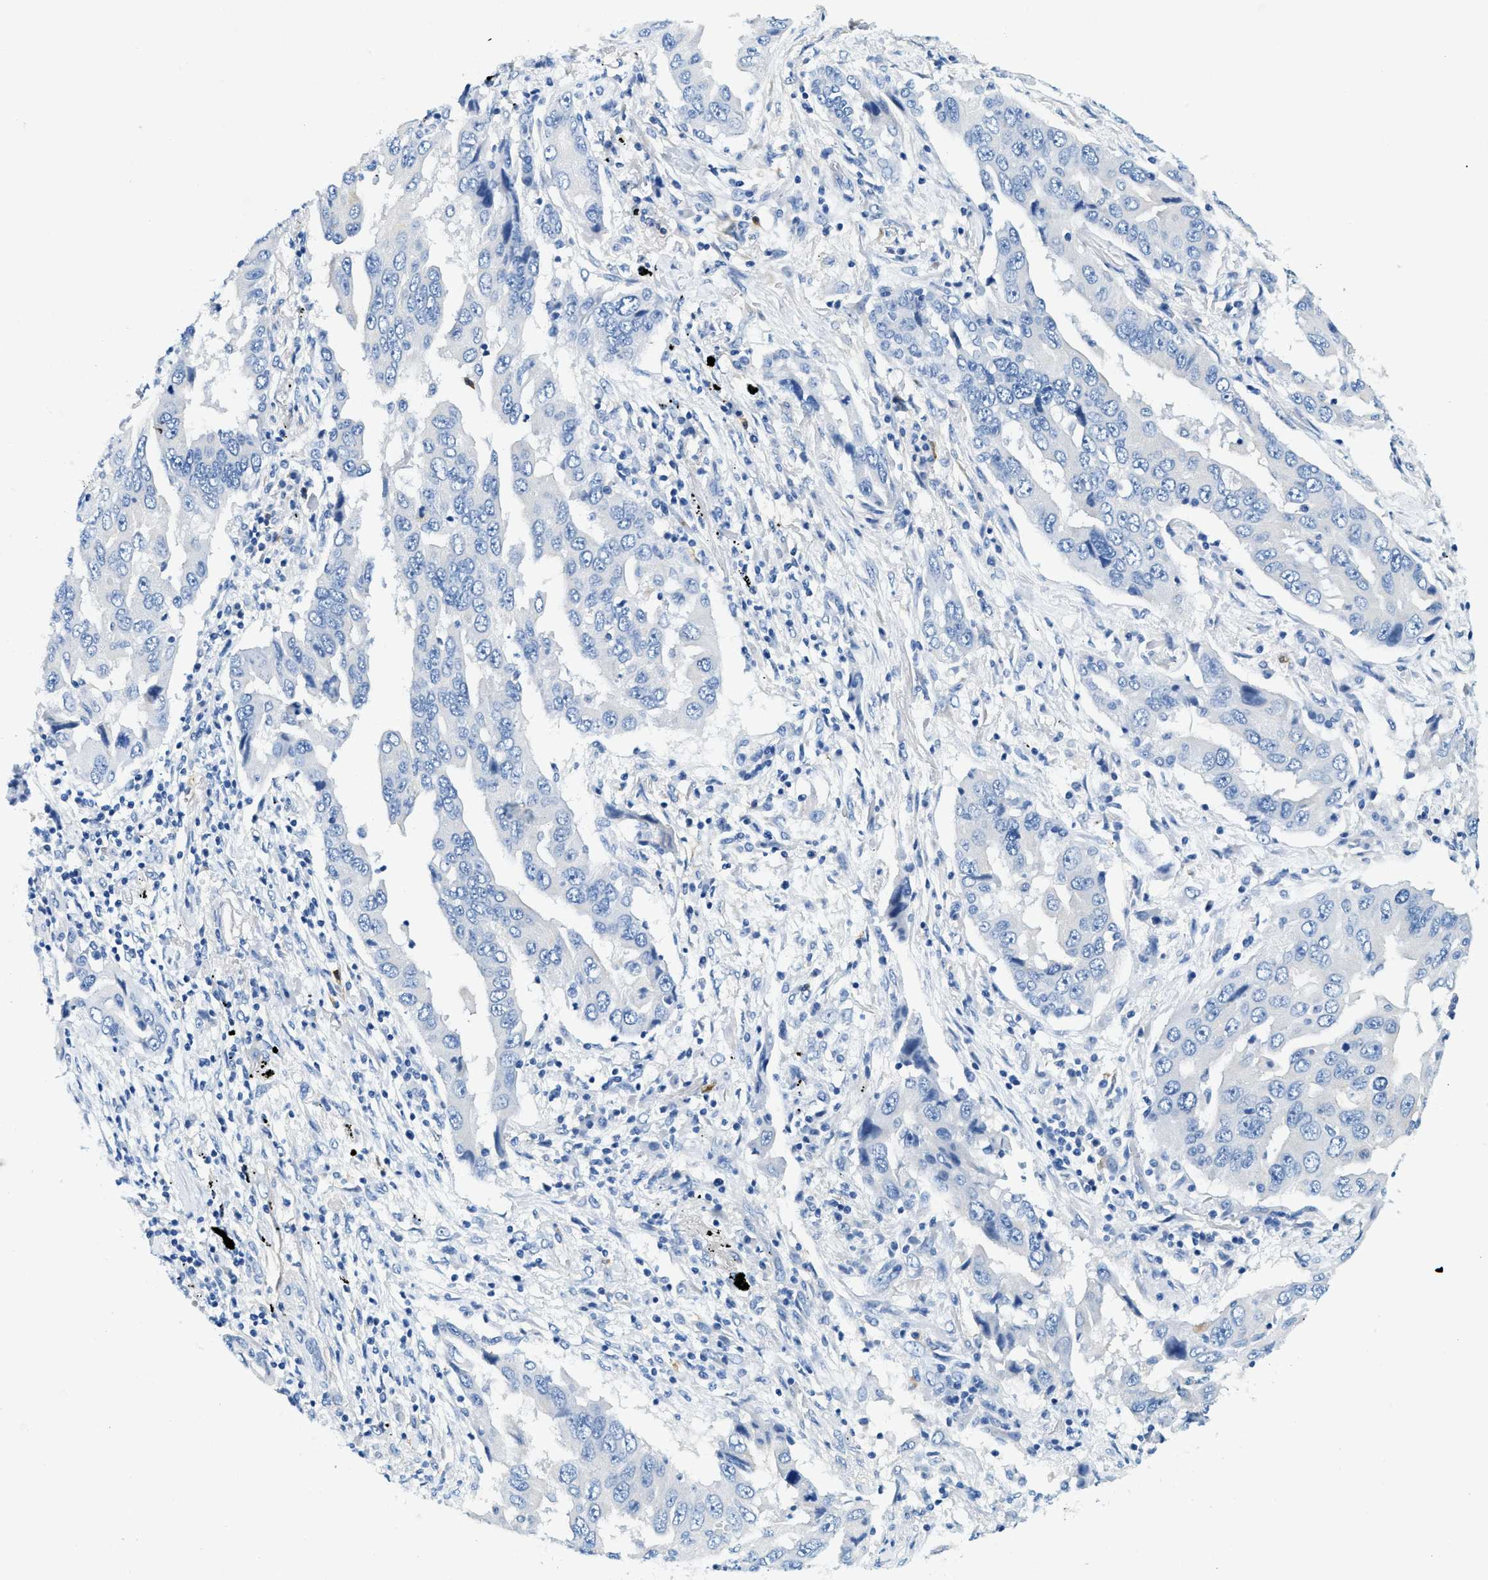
{"staining": {"intensity": "negative", "quantity": "none", "location": "none"}, "tissue": "lung cancer", "cell_type": "Tumor cells", "image_type": "cancer", "snomed": [{"axis": "morphology", "description": "Adenocarcinoma, NOS"}, {"axis": "topography", "description": "Lung"}], "caption": "DAB immunohistochemical staining of human lung adenocarcinoma shows no significant staining in tumor cells.", "gene": "ZDHHC13", "patient": {"sex": "female", "age": 65}}